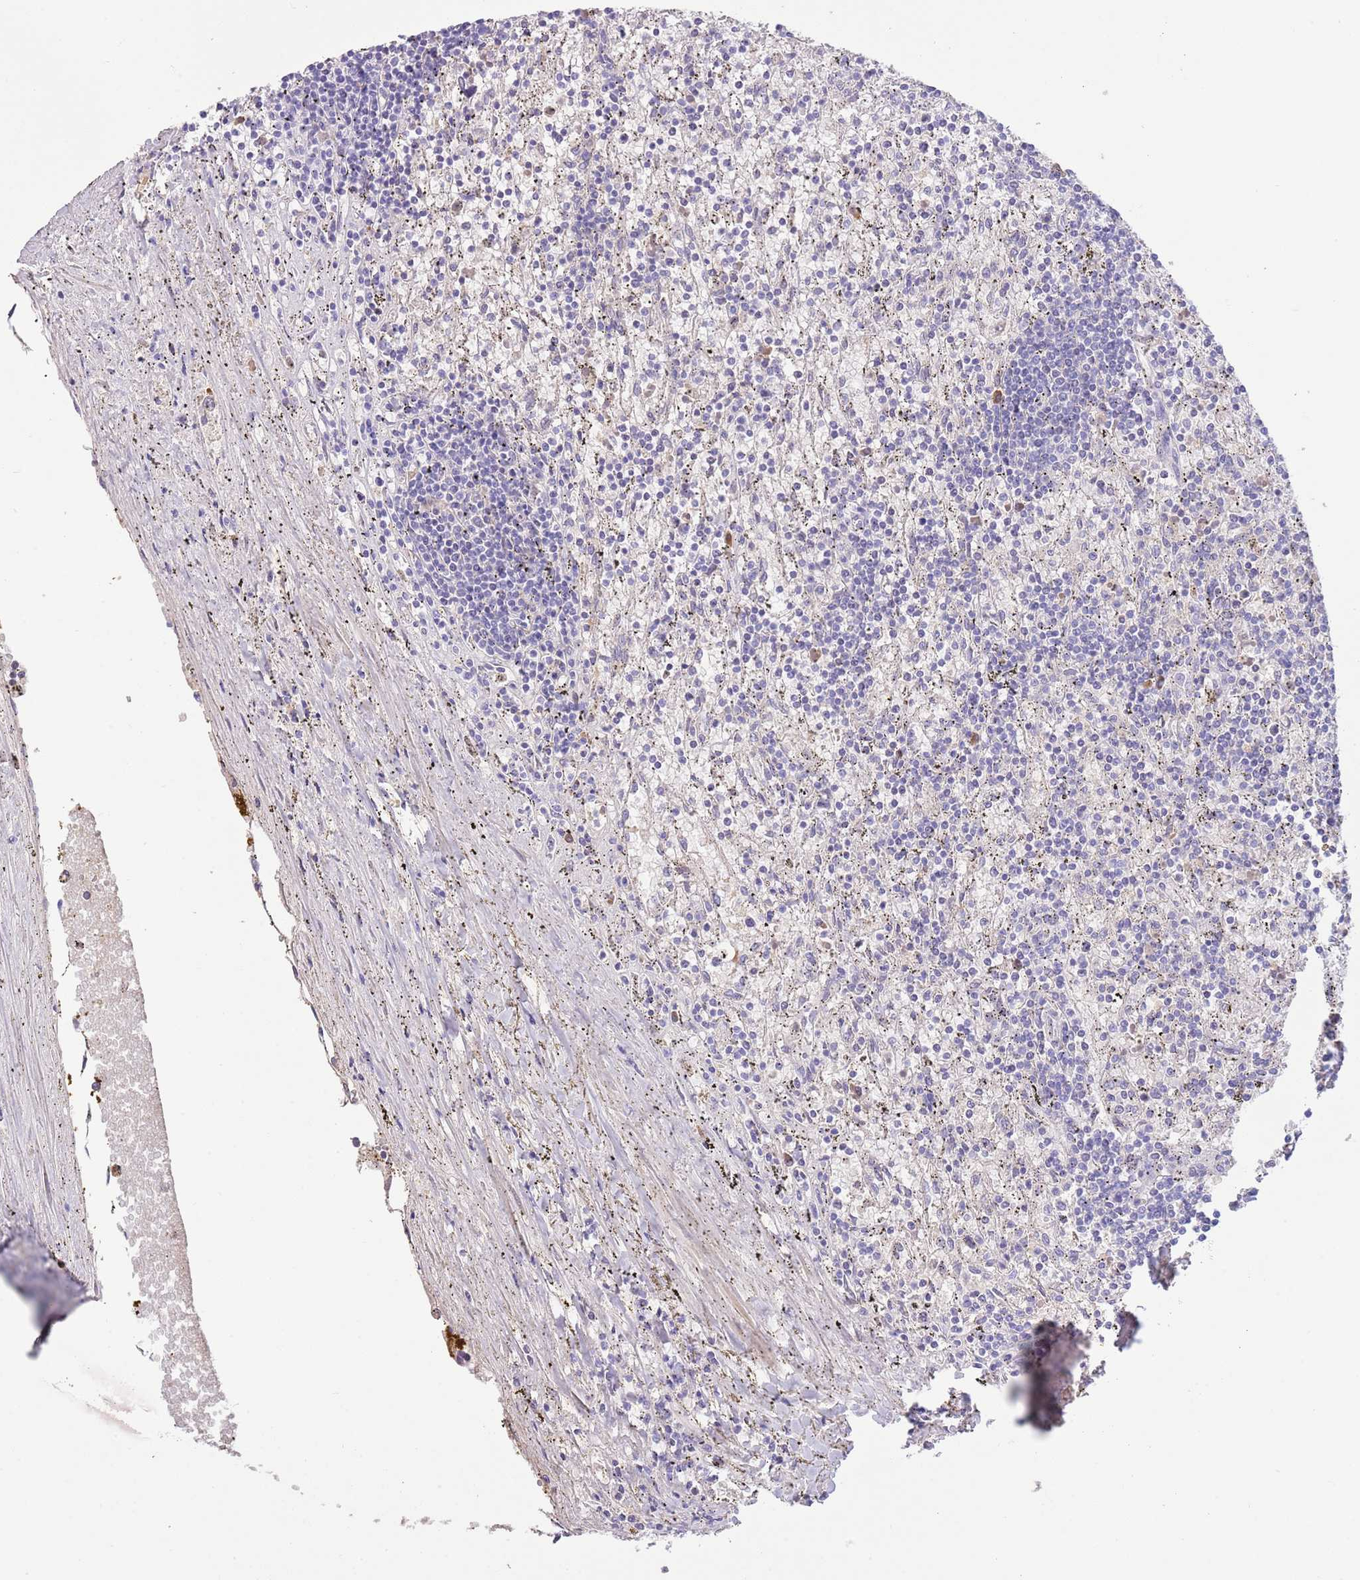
{"staining": {"intensity": "negative", "quantity": "none", "location": "none"}, "tissue": "lymphoma", "cell_type": "Tumor cells", "image_type": "cancer", "snomed": [{"axis": "morphology", "description": "Malignant lymphoma, non-Hodgkin's type, Low grade"}, {"axis": "topography", "description": "Spleen"}], "caption": "DAB immunohistochemical staining of lymphoma reveals no significant expression in tumor cells.", "gene": "IGFL4", "patient": {"sex": "male", "age": 76}}